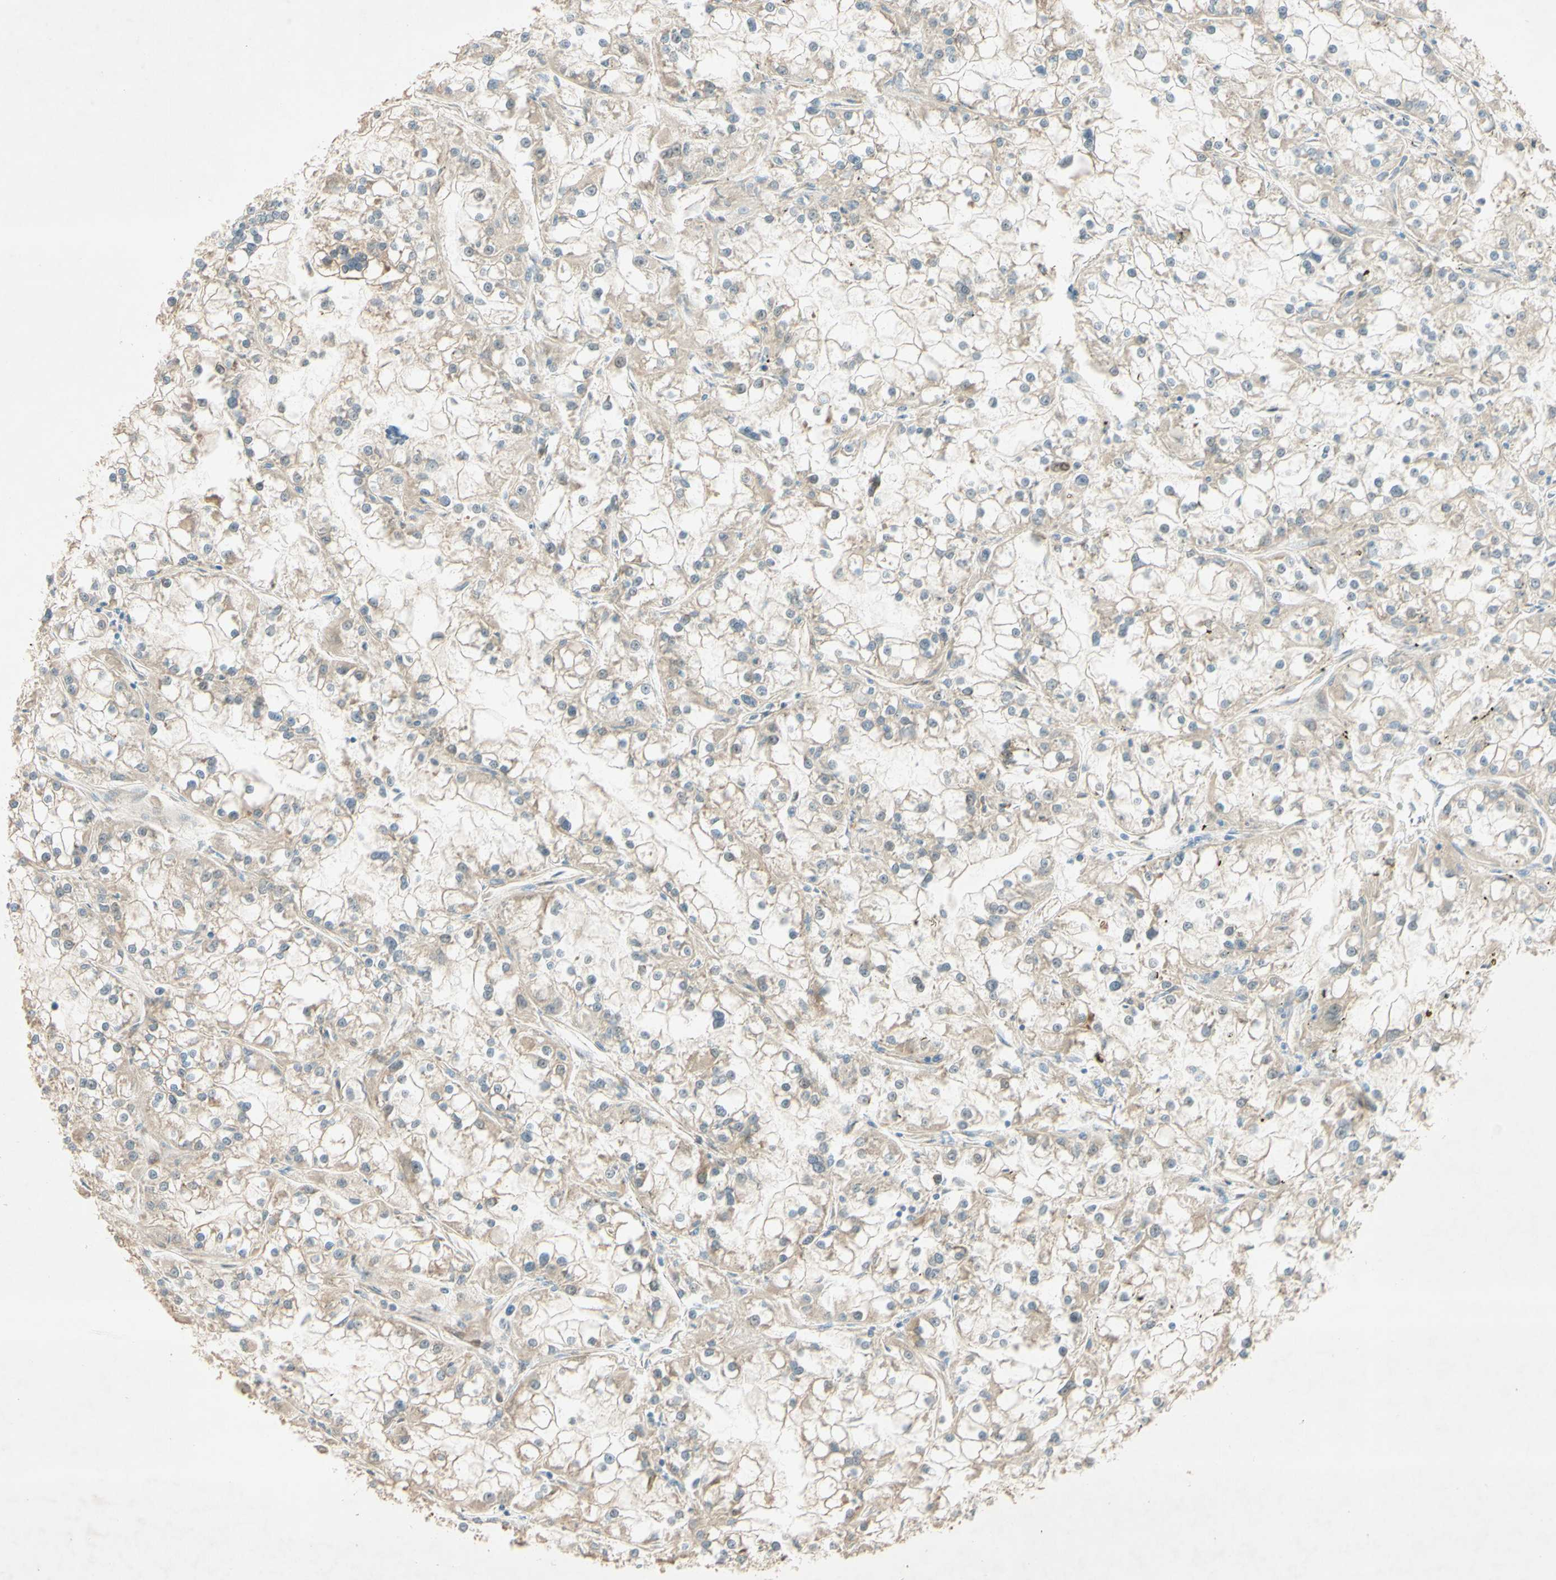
{"staining": {"intensity": "weak", "quantity": ">75%", "location": "cytoplasmic/membranous"}, "tissue": "renal cancer", "cell_type": "Tumor cells", "image_type": "cancer", "snomed": [{"axis": "morphology", "description": "Adenocarcinoma, NOS"}, {"axis": "topography", "description": "Kidney"}], "caption": "Immunohistochemistry (IHC) micrograph of human renal adenocarcinoma stained for a protein (brown), which exhibits low levels of weak cytoplasmic/membranous positivity in approximately >75% of tumor cells.", "gene": "ADAM17", "patient": {"sex": "female", "age": 52}}